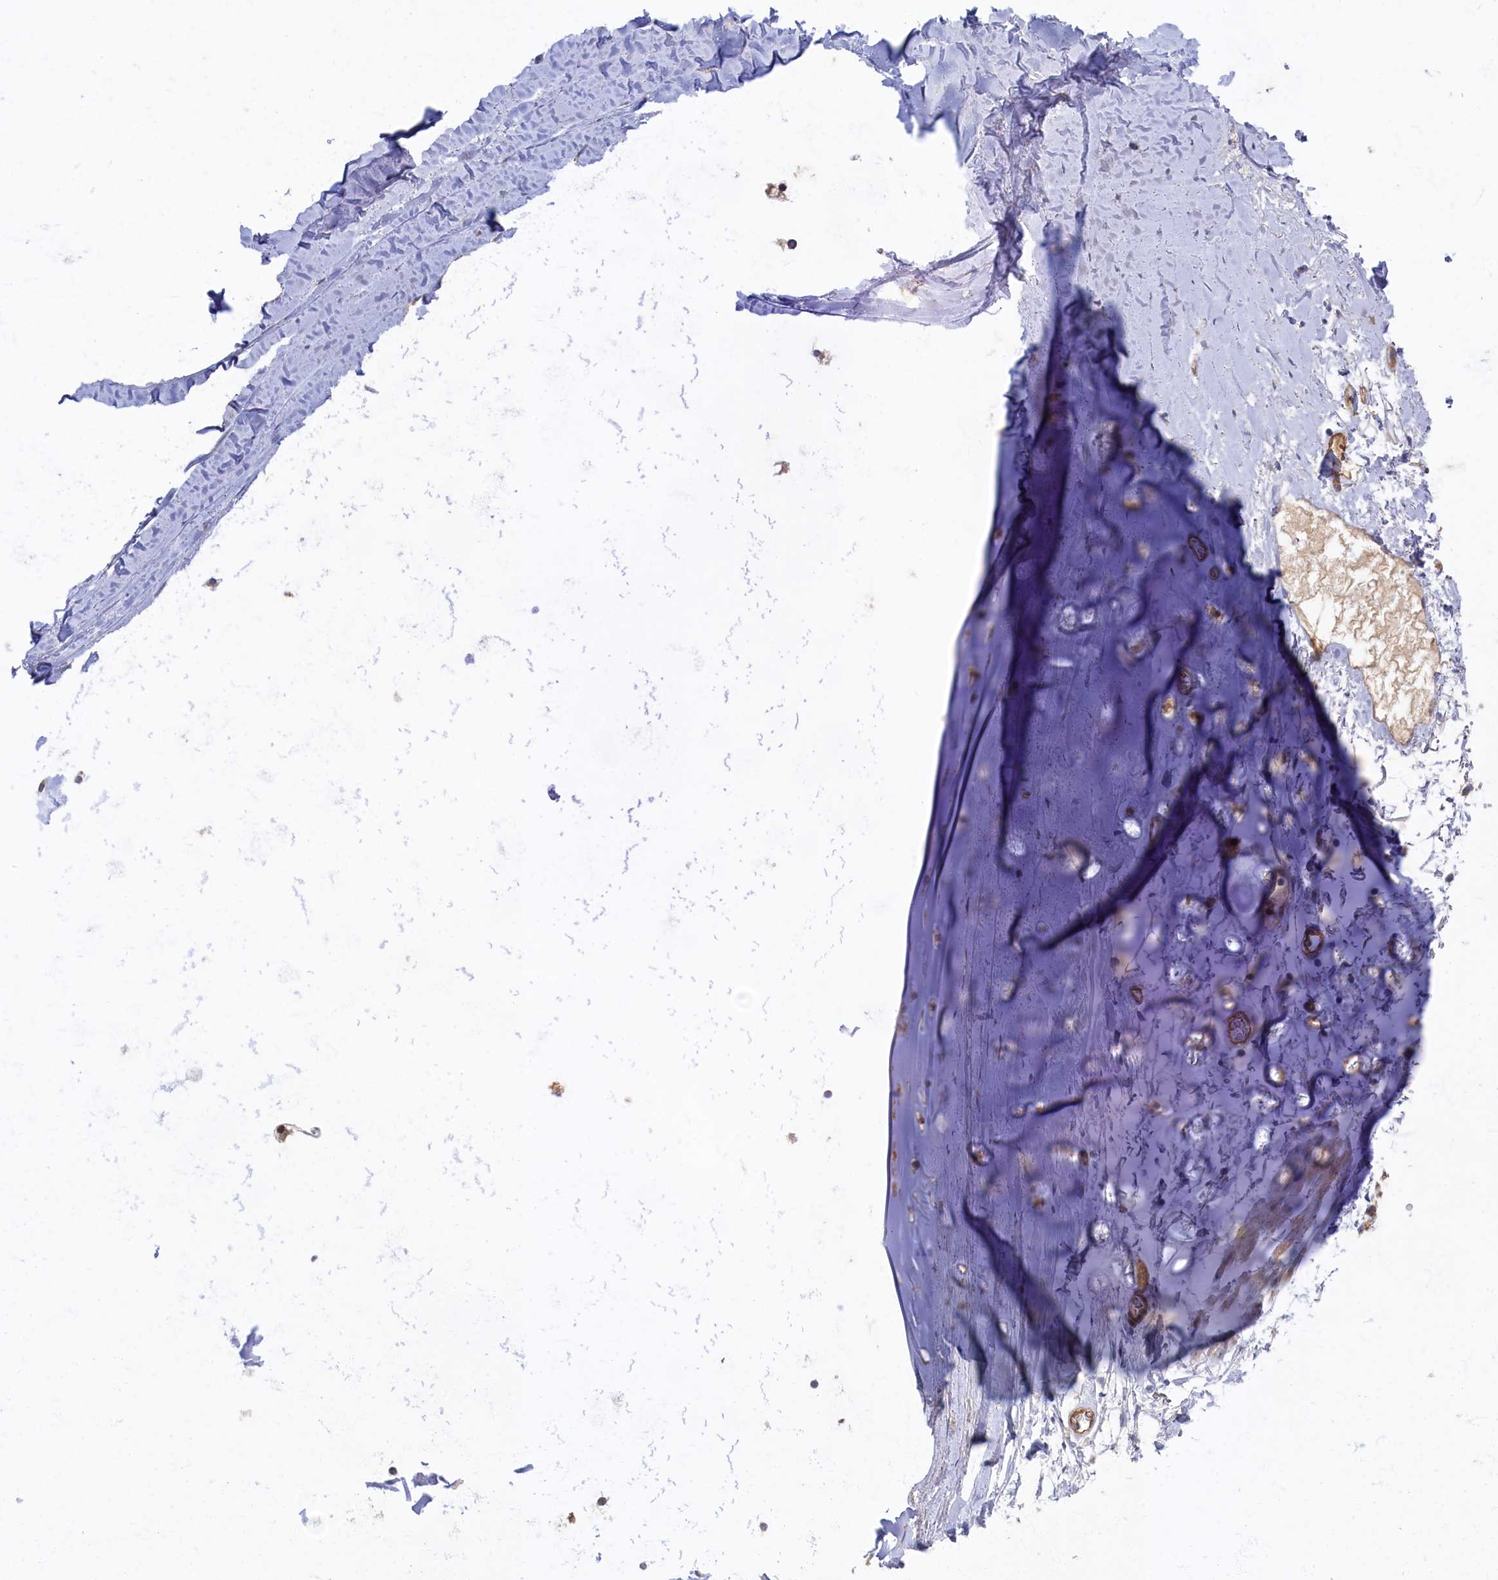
{"staining": {"intensity": "negative", "quantity": "none", "location": "none"}, "tissue": "adipose tissue", "cell_type": "Adipocytes", "image_type": "normal", "snomed": [{"axis": "morphology", "description": "Normal tissue, NOS"}, {"axis": "topography", "description": "Lymph node"}, {"axis": "topography", "description": "Bronchus"}], "caption": "This photomicrograph is of benign adipose tissue stained with immunohistochemistry (IHC) to label a protein in brown with the nuclei are counter-stained blue. There is no positivity in adipocytes. (Stains: DAB immunohistochemistry with hematoxylin counter stain, Microscopy: brightfield microscopy at high magnification).", "gene": "PSMG2", "patient": {"sex": "male", "age": 63}}